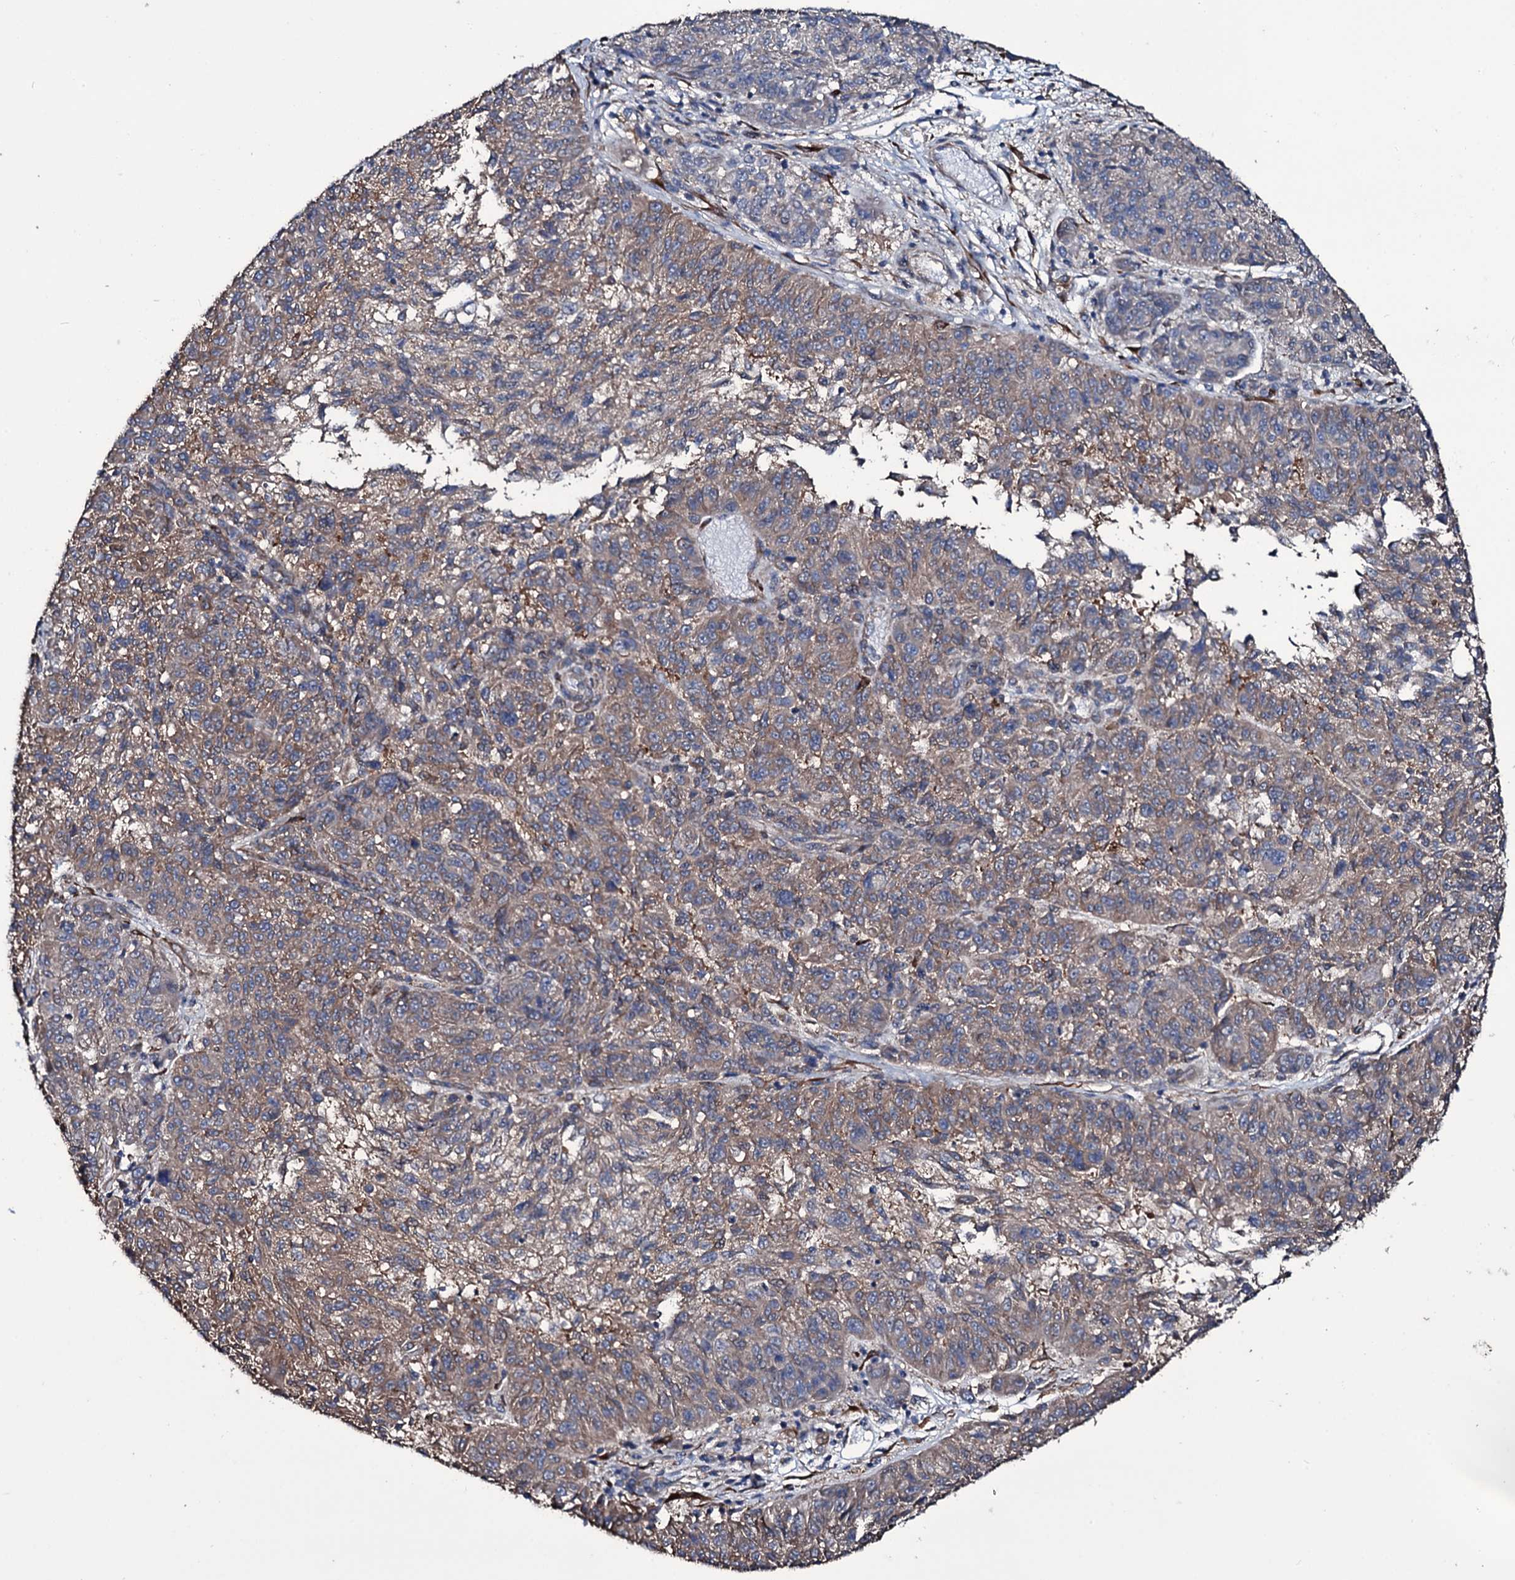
{"staining": {"intensity": "weak", "quantity": "25%-75%", "location": "cytoplasmic/membranous"}, "tissue": "melanoma", "cell_type": "Tumor cells", "image_type": "cancer", "snomed": [{"axis": "morphology", "description": "Malignant melanoma, NOS"}, {"axis": "topography", "description": "Skin"}], "caption": "An image showing weak cytoplasmic/membranous staining in about 25%-75% of tumor cells in malignant melanoma, as visualized by brown immunohistochemical staining.", "gene": "WIPF3", "patient": {"sex": "male", "age": 53}}